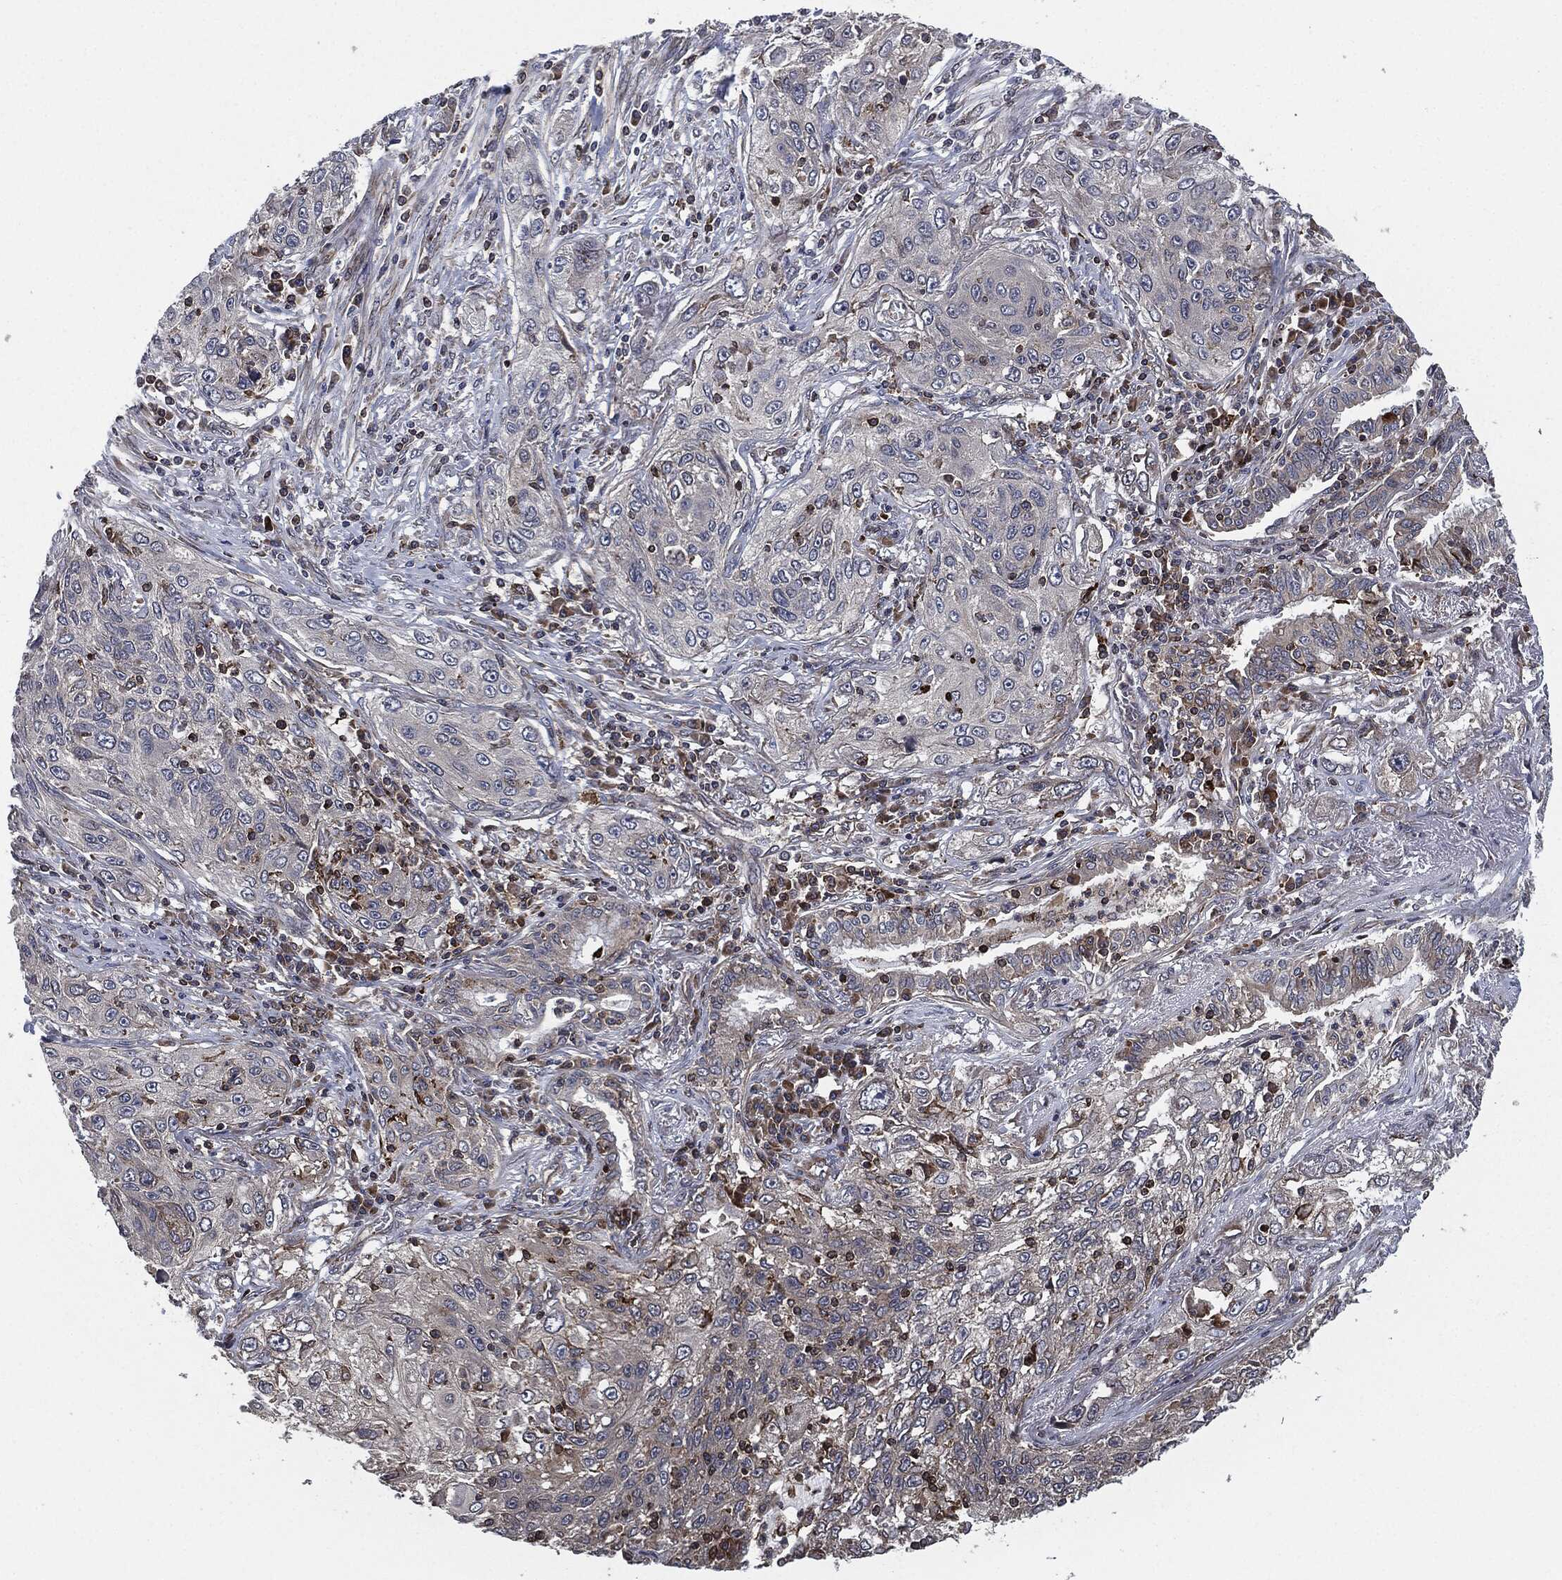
{"staining": {"intensity": "negative", "quantity": "none", "location": "none"}, "tissue": "lung cancer", "cell_type": "Tumor cells", "image_type": "cancer", "snomed": [{"axis": "morphology", "description": "Squamous cell carcinoma, NOS"}, {"axis": "topography", "description": "Lung"}], "caption": "The photomicrograph demonstrates no staining of tumor cells in lung squamous cell carcinoma.", "gene": "UBR1", "patient": {"sex": "female", "age": 69}}